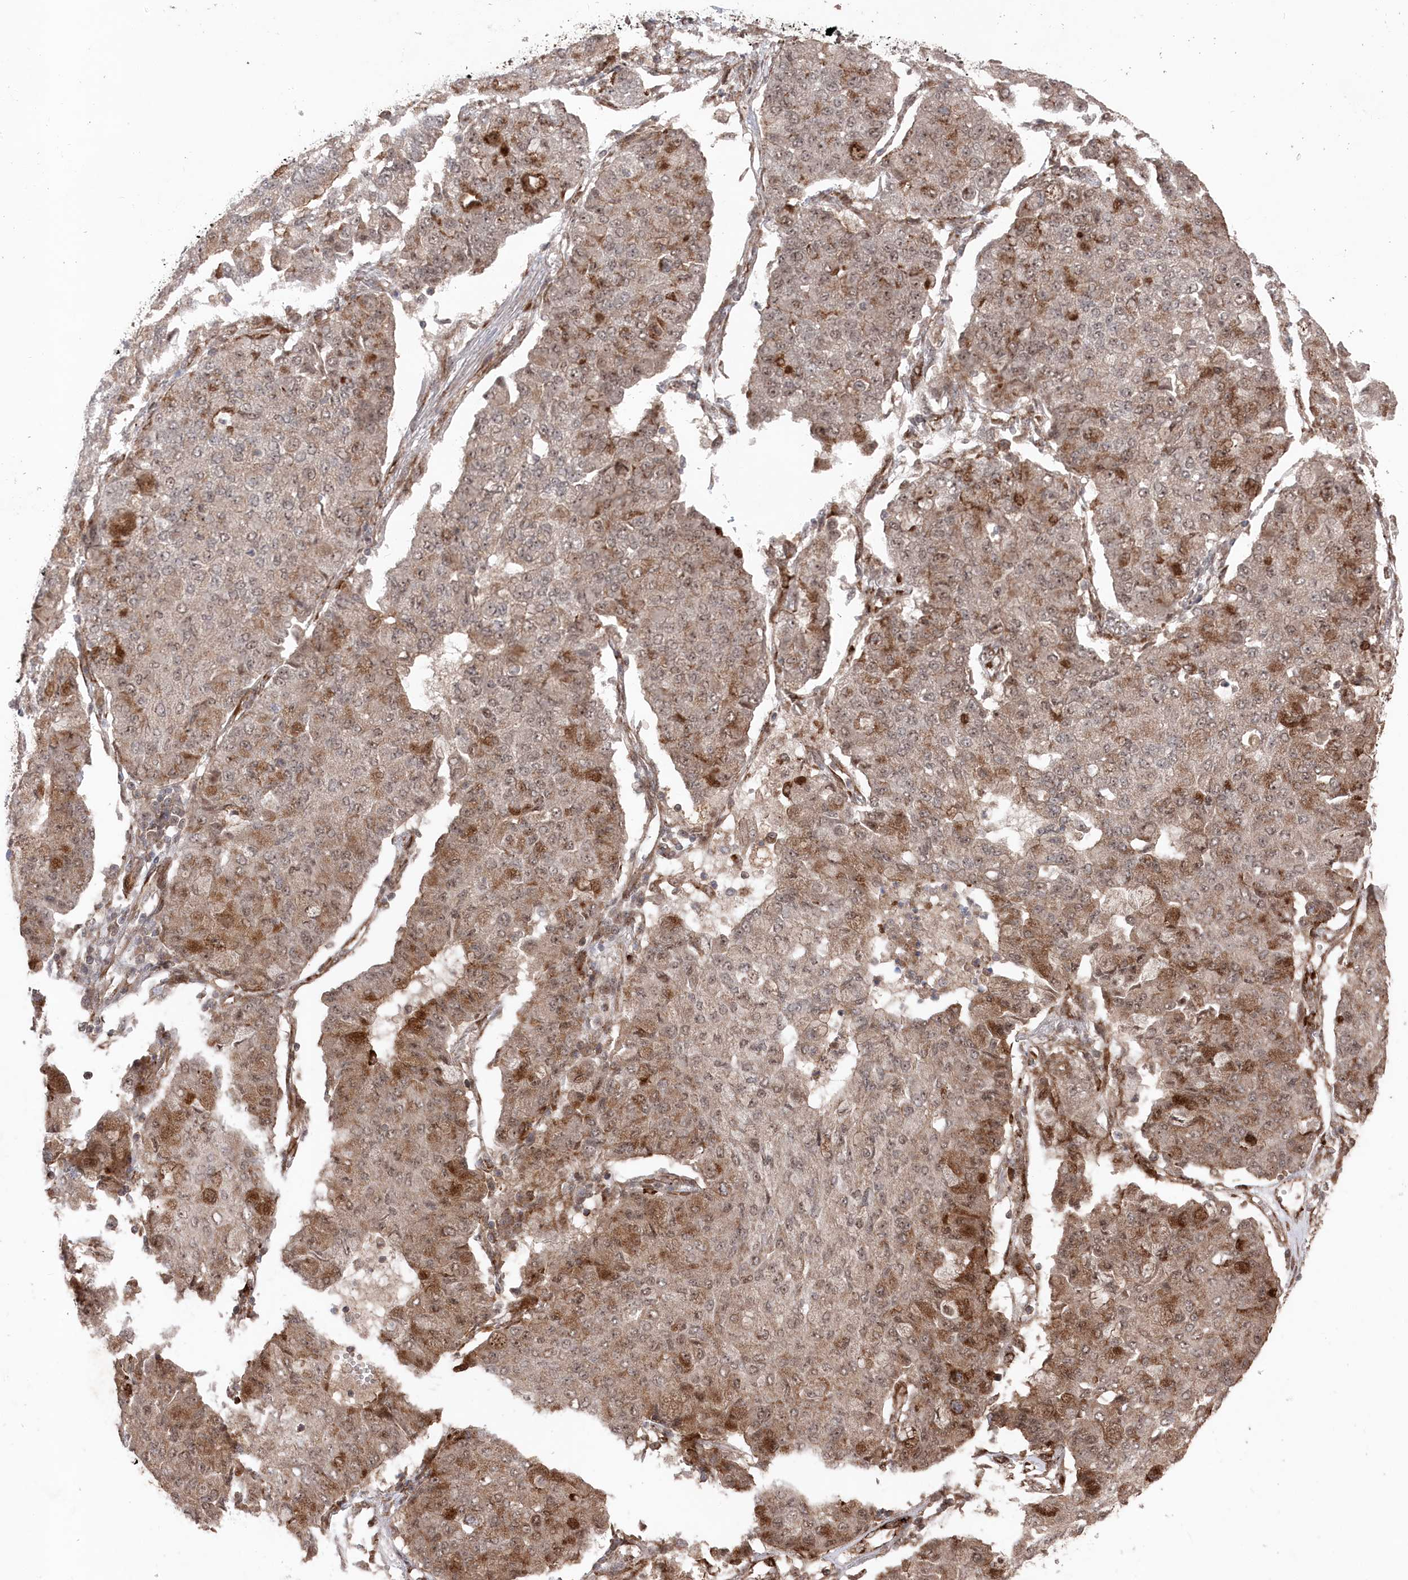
{"staining": {"intensity": "moderate", "quantity": "25%-75%", "location": "cytoplasmic/membranous,nuclear"}, "tissue": "lung cancer", "cell_type": "Tumor cells", "image_type": "cancer", "snomed": [{"axis": "morphology", "description": "Squamous cell carcinoma, NOS"}, {"axis": "topography", "description": "Lung"}], "caption": "Squamous cell carcinoma (lung) tissue exhibits moderate cytoplasmic/membranous and nuclear positivity in approximately 25%-75% of tumor cells, visualized by immunohistochemistry. (brown staining indicates protein expression, while blue staining denotes nuclei).", "gene": "POLR3A", "patient": {"sex": "male", "age": 74}}